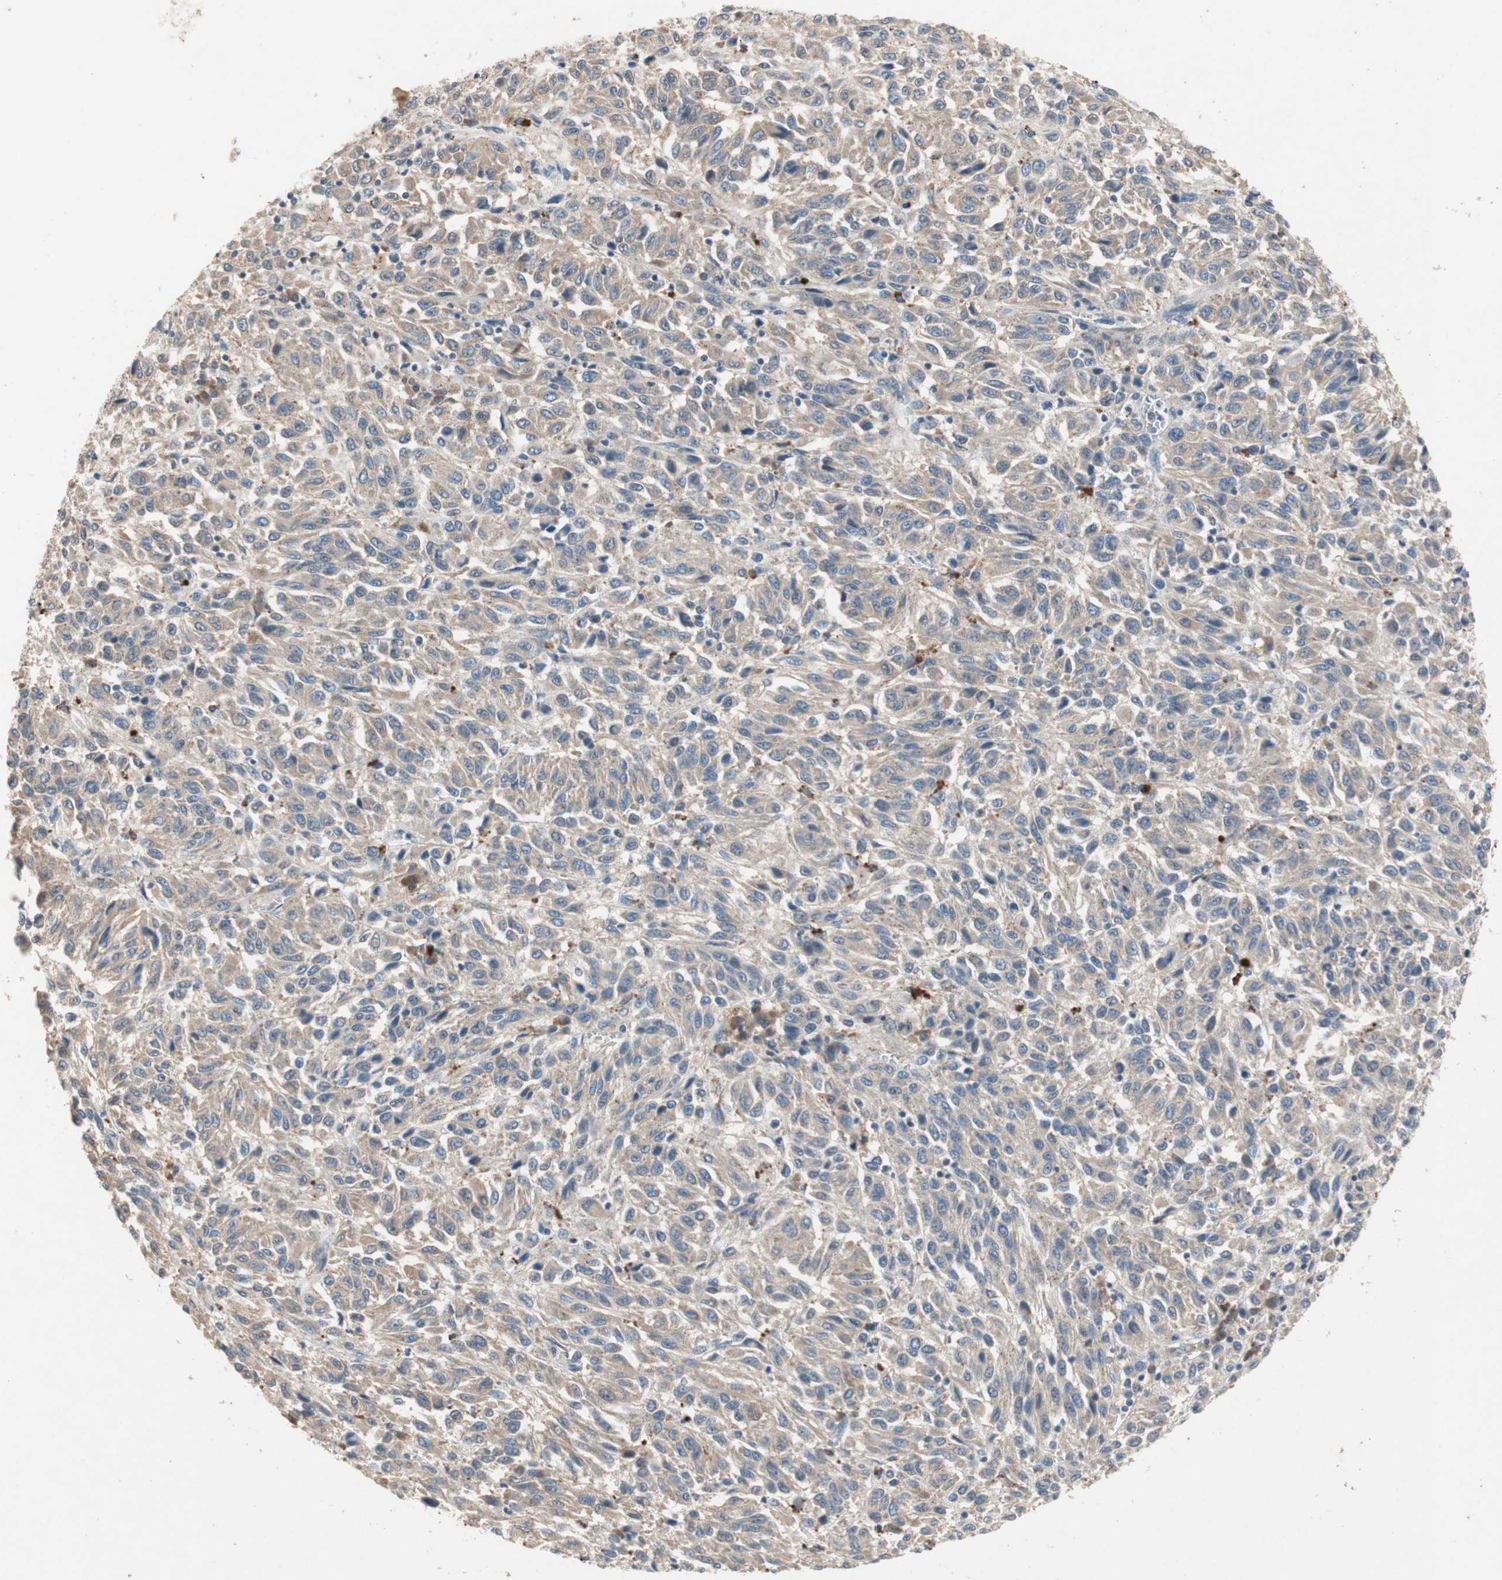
{"staining": {"intensity": "moderate", "quantity": ">75%", "location": "cytoplasmic/membranous"}, "tissue": "melanoma", "cell_type": "Tumor cells", "image_type": "cancer", "snomed": [{"axis": "morphology", "description": "Malignant melanoma, Metastatic site"}, {"axis": "topography", "description": "Lung"}], "caption": "High-magnification brightfield microscopy of melanoma stained with DAB (brown) and counterstained with hematoxylin (blue). tumor cells exhibit moderate cytoplasmic/membranous positivity is identified in about>75% of cells.", "gene": "NCLN", "patient": {"sex": "male", "age": 64}}